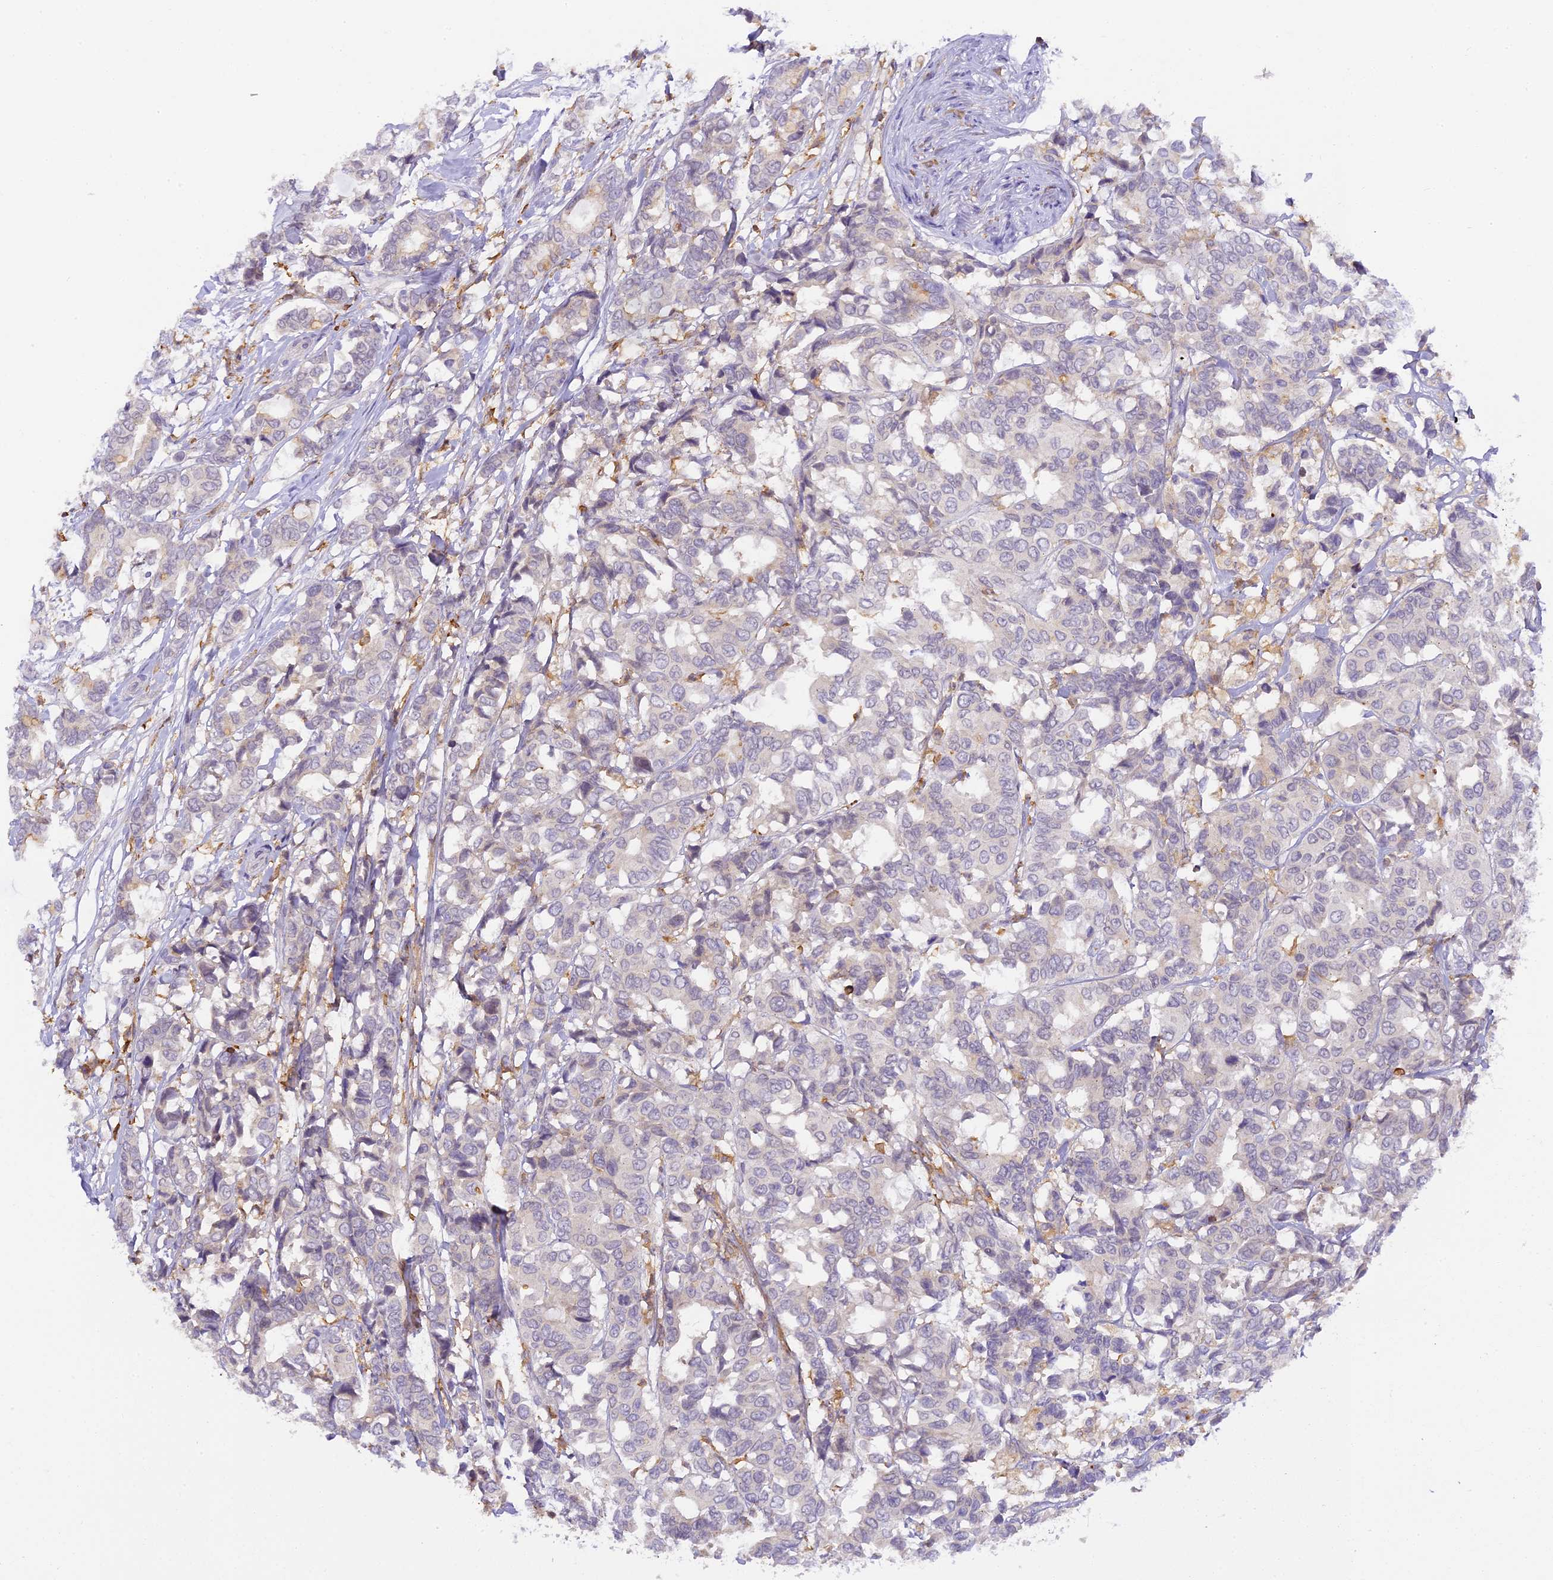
{"staining": {"intensity": "negative", "quantity": "none", "location": "none"}, "tissue": "breast cancer", "cell_type": "Tumor cells", "image_type": "cancer", "snomed": [{"axis": "morphology", "description": "Duct carcinoma"}, {"axis": "topography", "description": "Breast"}], "caption": "This is an immunohistochemistry image of breast cancer (intraductal carcinoma). There is no staining in tumor cells.", "gene": "FYB1", "patient": {"sex": "female", "age": 87}}